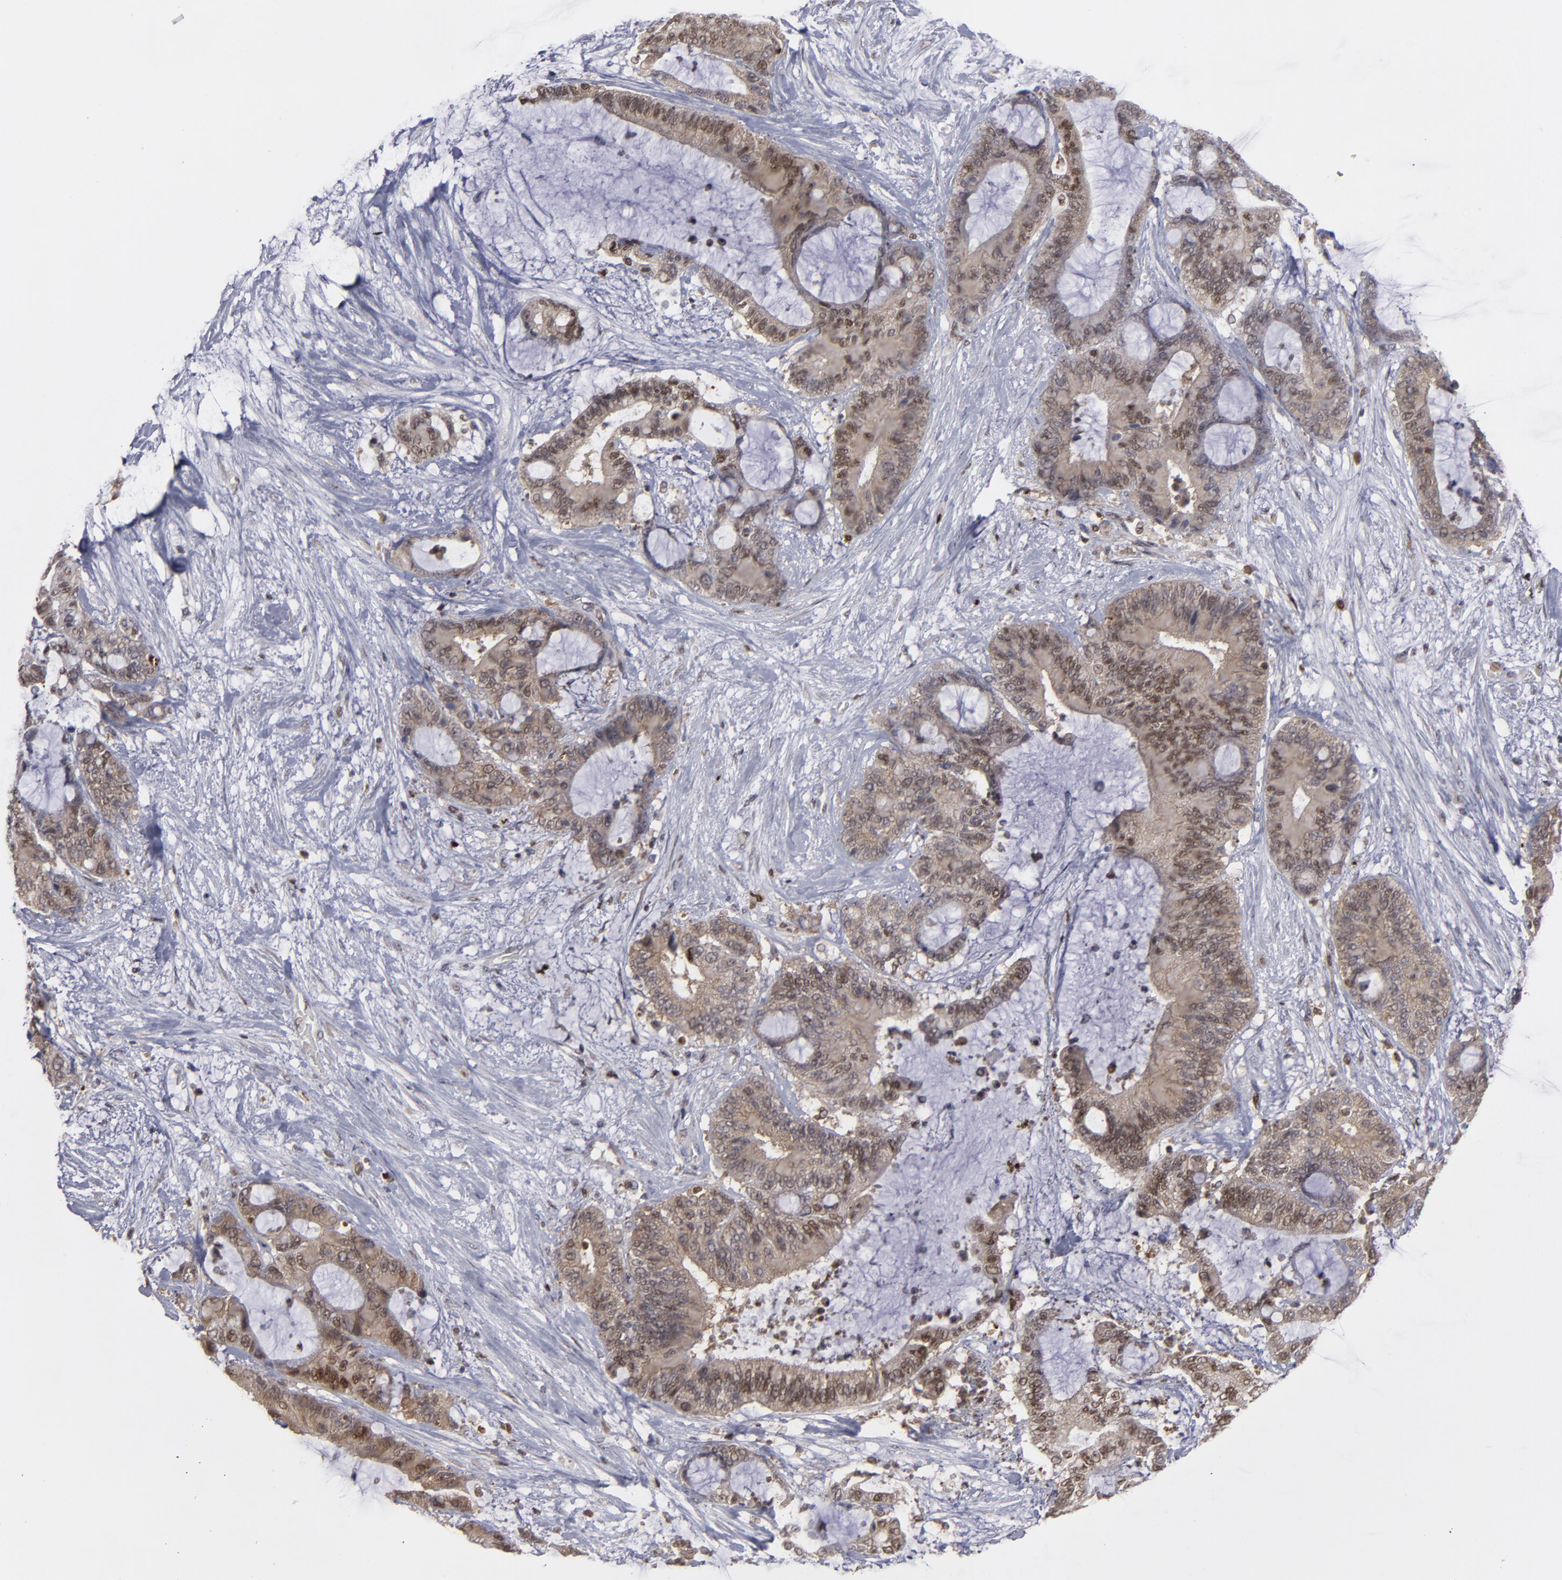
{"staining": {"intensity": "weak", "quantity": ">75%", "location": "cytoplasmic/membranous,nuclear"}, "tissue": "liver cancer", "cell_type": "Tumor cells", "image_type": "cancer", "snomed": [{"axis": "morphology", "description": "Cholangiocarcinoma"}, {"axis": "topography", "description": "Liver"}], "caption": "Immunohistochemistry (IHC) histopathology image of human liver cholangiocarcinoma stained for a protein (brown), which shows low levels of weak cytoplasmic/membranous and nuclear expression in about >75% of tumor cells.", "gene": "GSR", "patient": {"sex": "female", "age": 73}}